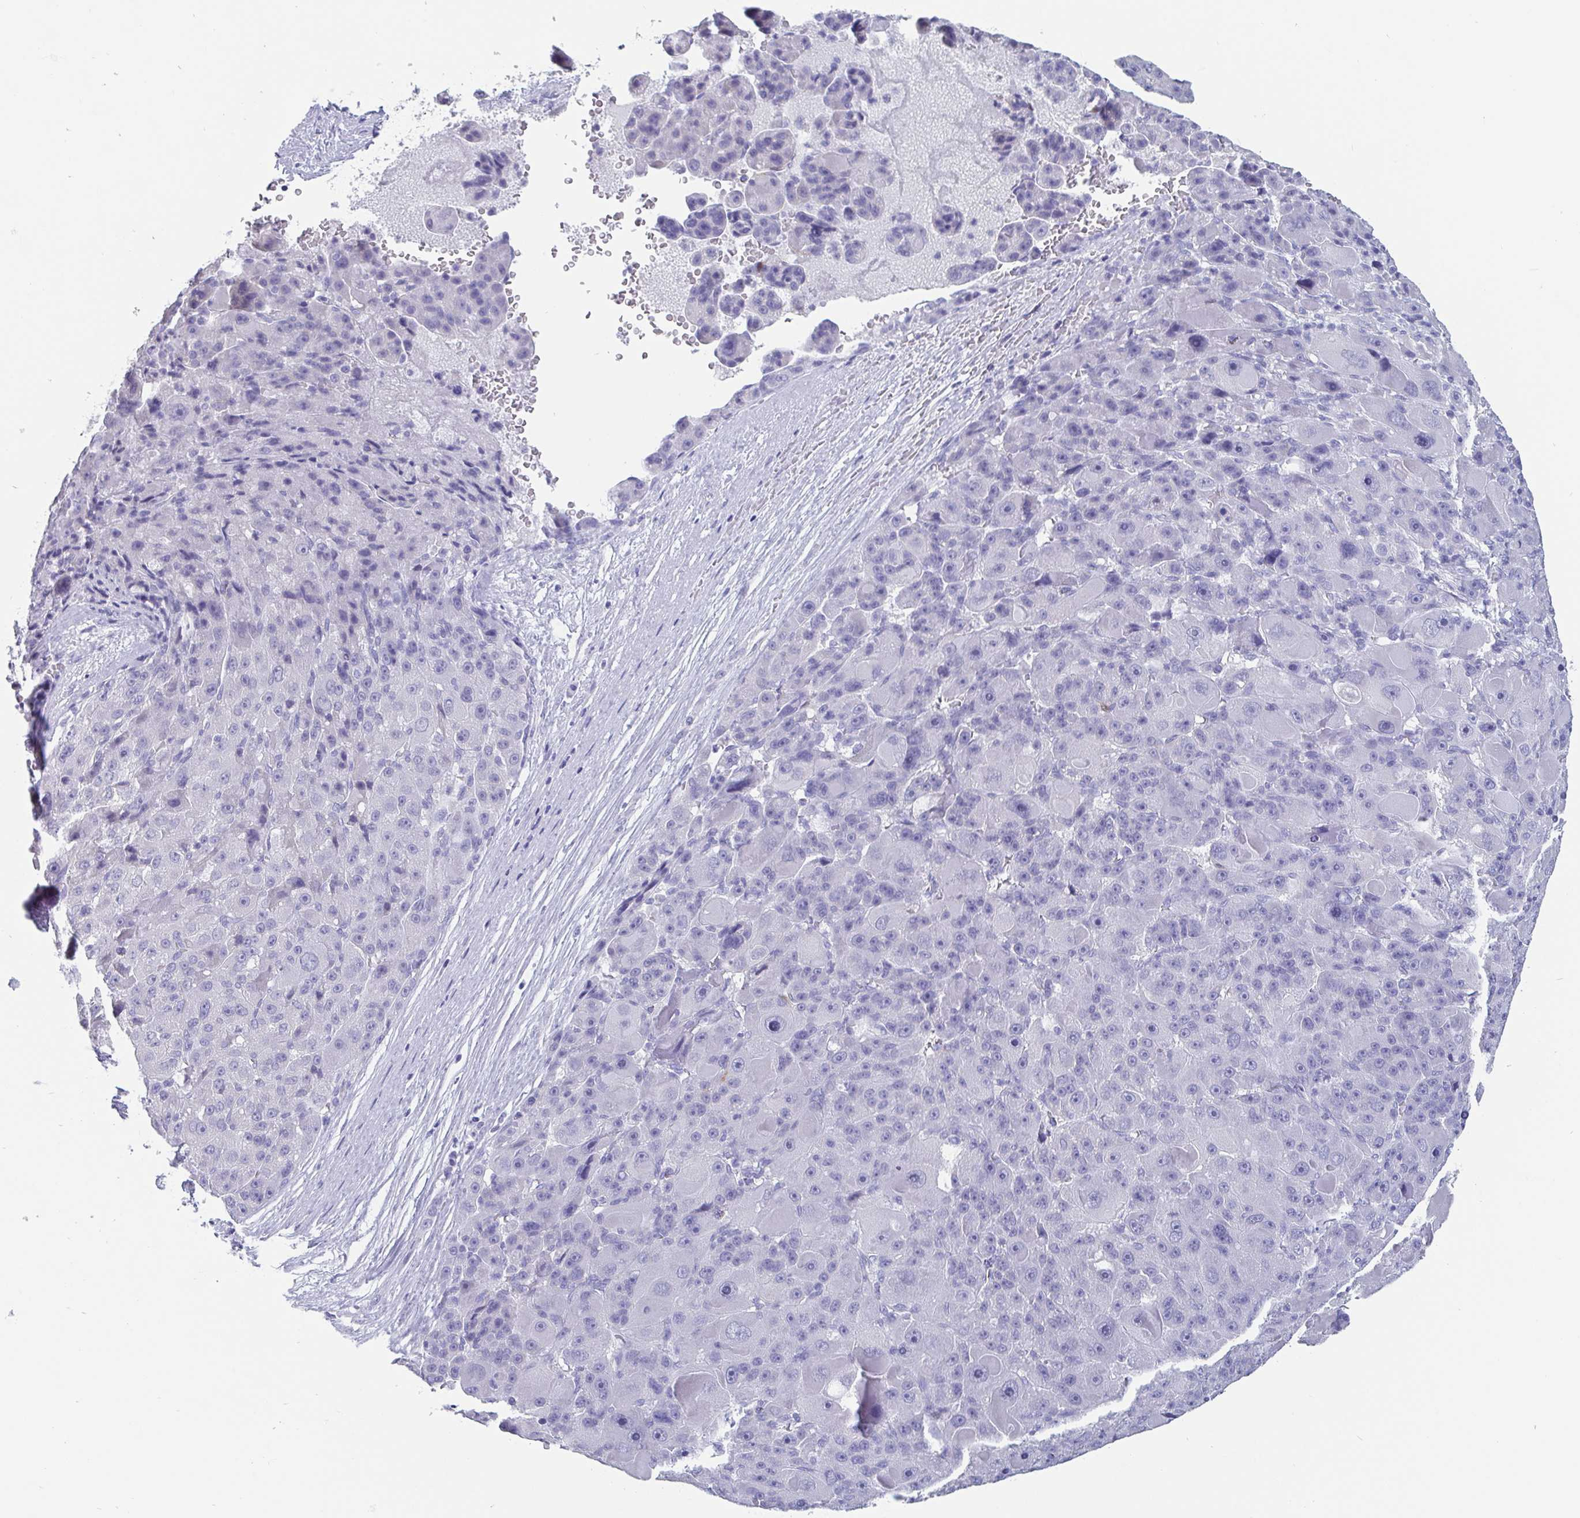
{"staining": {"intensity": "negative", "quantity": "none", "location": "none"}, "tissue": "liver cancer", "cell_type": "Tumor cells", "image_type": "cancer", "snomed": [{"axis": "morphology", "description": "Carcinoma, Hepatocellular, NOS"}, {"axis": "topography", "description": "Liver"}], "caption": "Tumor cells show no significant protein expression in hepatocellular carcinoma (liver).", "gene": "SCGN", "patient": {"sex": "male", "age": 76}}